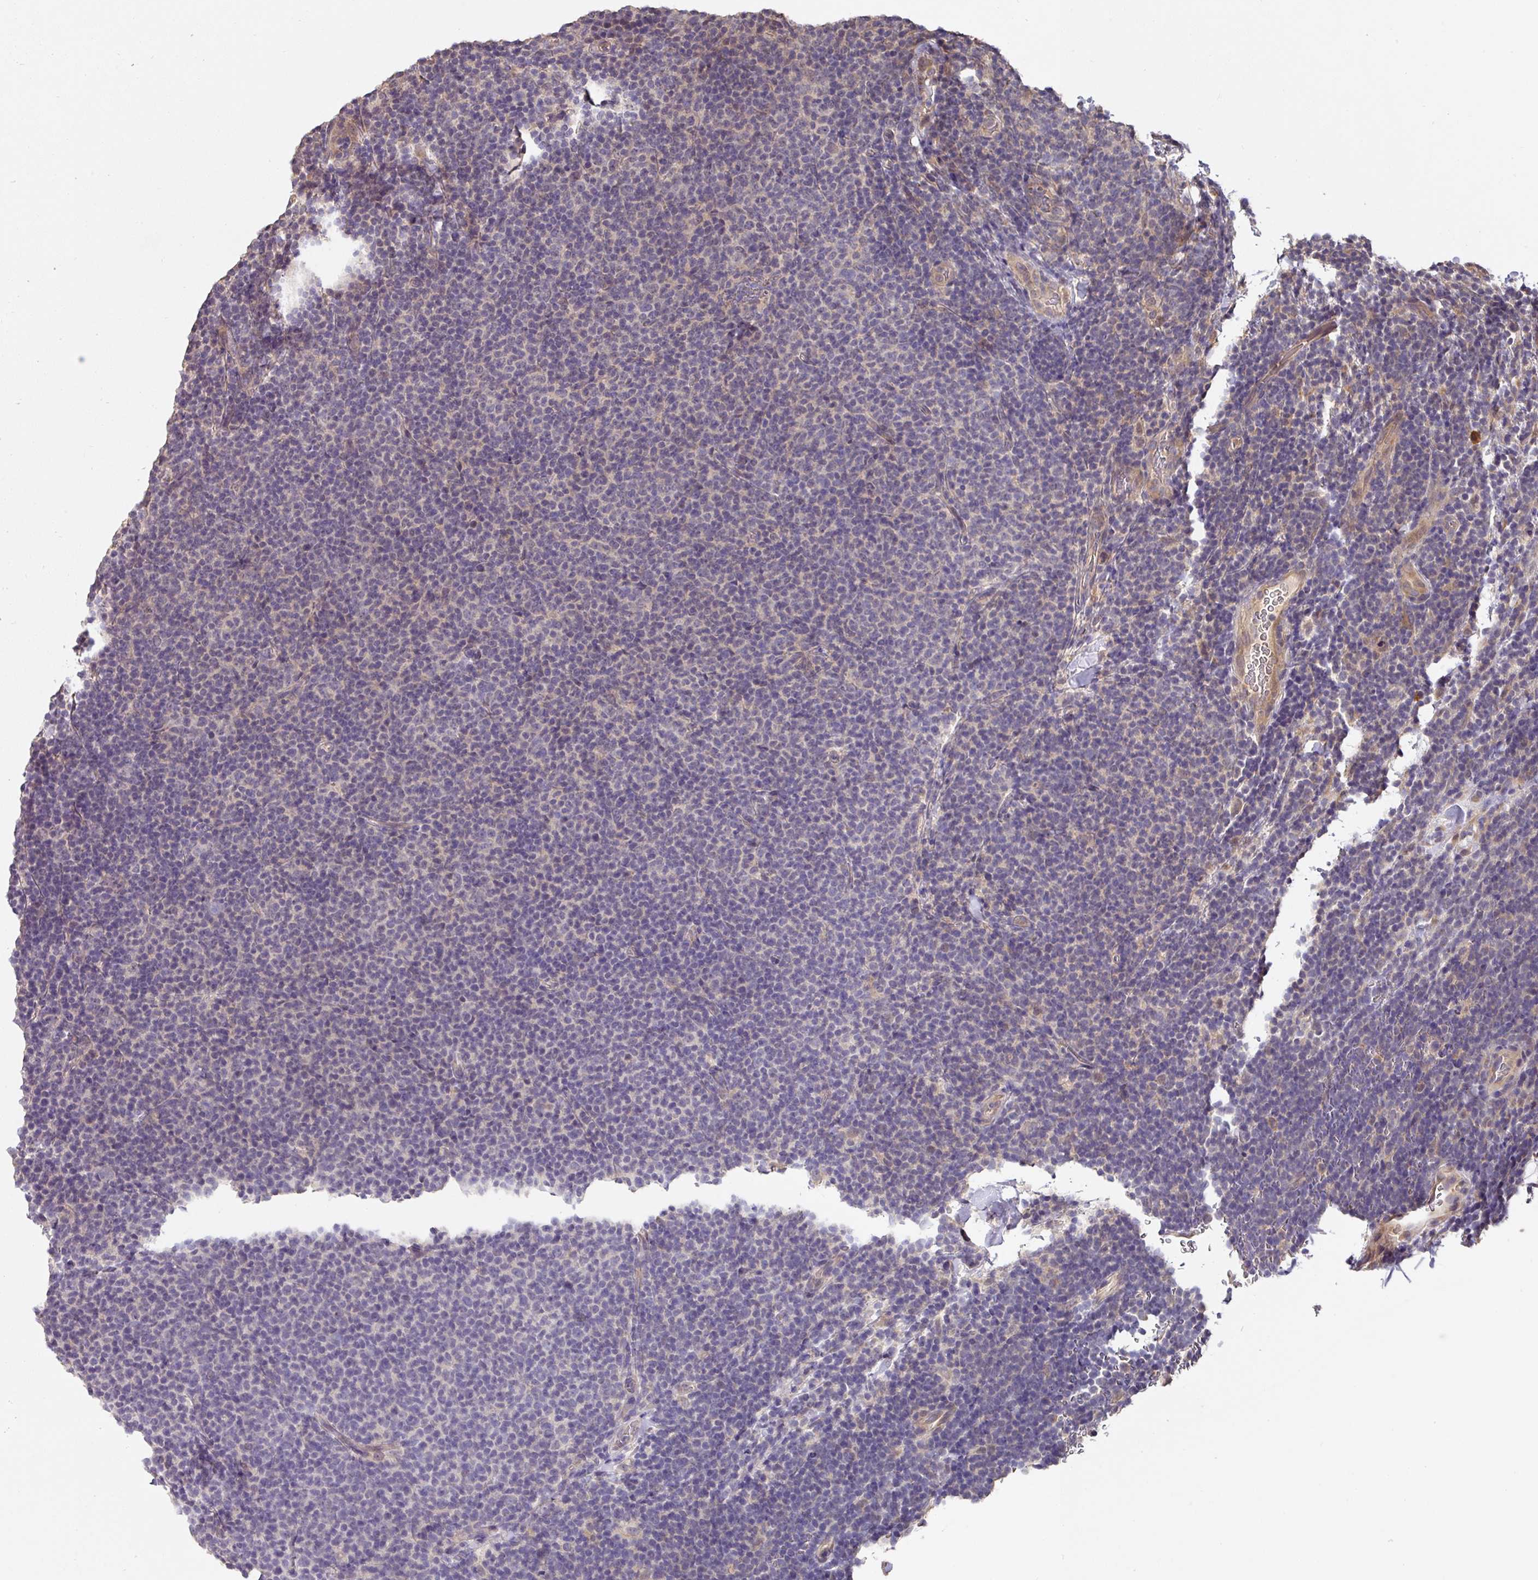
{"staining": {"intensity": "negative", "quantity": "none", "location": "none"}, "tissue": "lymphoma", "cell_type": "Tumor cells", "image_type": "cancer", "snomed": [{"axis": "morphology", "description": "Malignant lymphoma, non-Hodgkin's type, Low grade"}, {"axis": "topography", "description": "Lymph node"}], "caption": "This histopathology image is of malignant lymphoma, non-Hodgkin's type (low-grade) stained with immunohistochemistry (IHC) to label a protein in brown with the nuclei are counter-stained blue. There is no staining in tumor cells. (Immunohistochemistry, brightfield microscopy, high magnification).", "gene": "ACVR2B", "patient": {"sex": "male", "age": 66}}